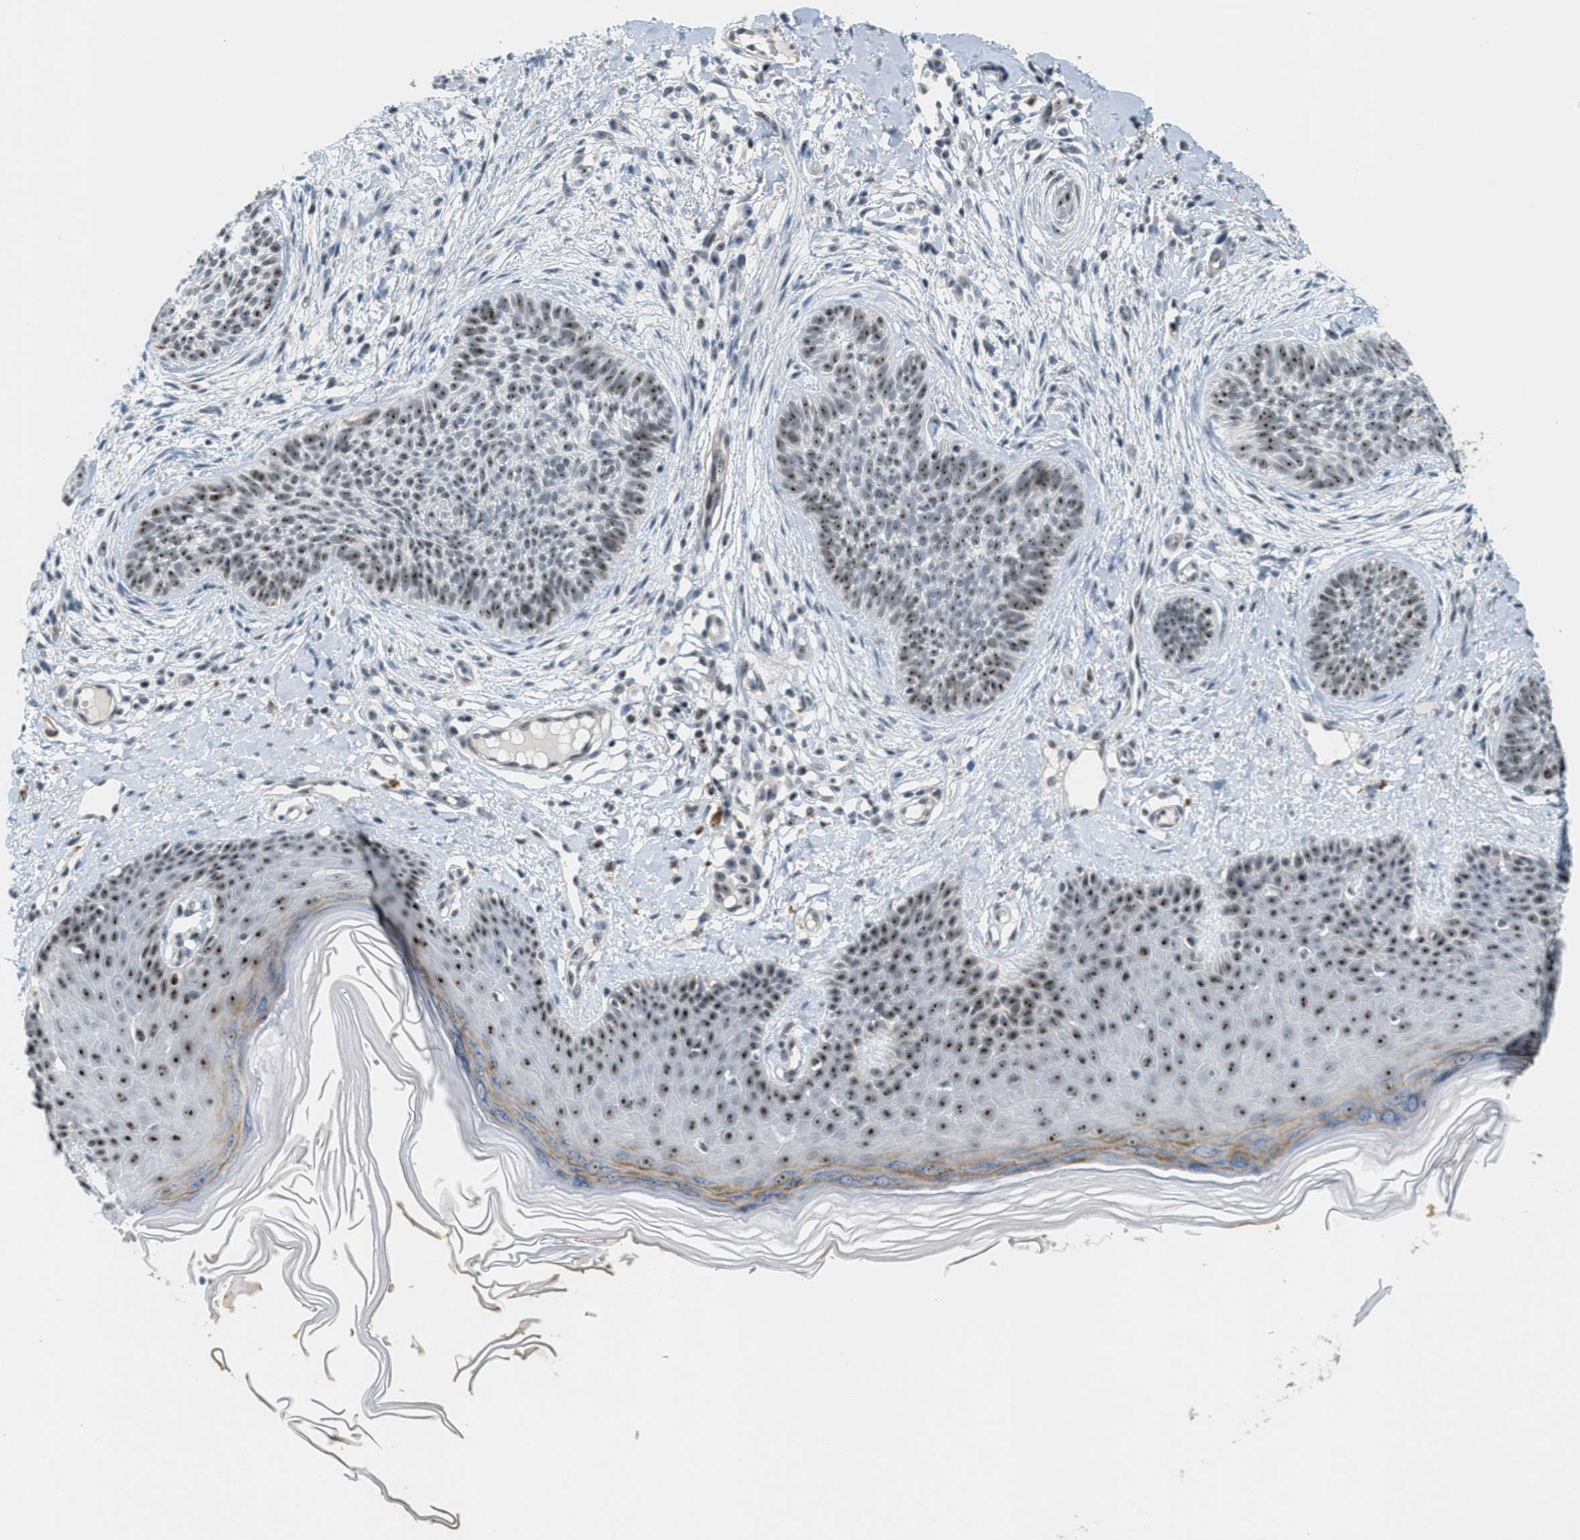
{"staining": {"intensity": "moderate", "quantity": ">75%", "location": "nuclear"}, "tissue": "skin cancer", "cell_type": "Tumor cells", "image_type": "cancer", "snomed": [{"axis": "morphology", "description": "Basal cell carcinoma"}, {"axis": "topography", "description": "Skin"}], "caption": "A photomicrograph showing moderate nuclear staining in about >75% of tumor cells in basal cell carcinoma (skin), as visualized by brown immunohistochemical staining.", "gene": "DDX47", "patient": {"sex": "female", "age": 59}}